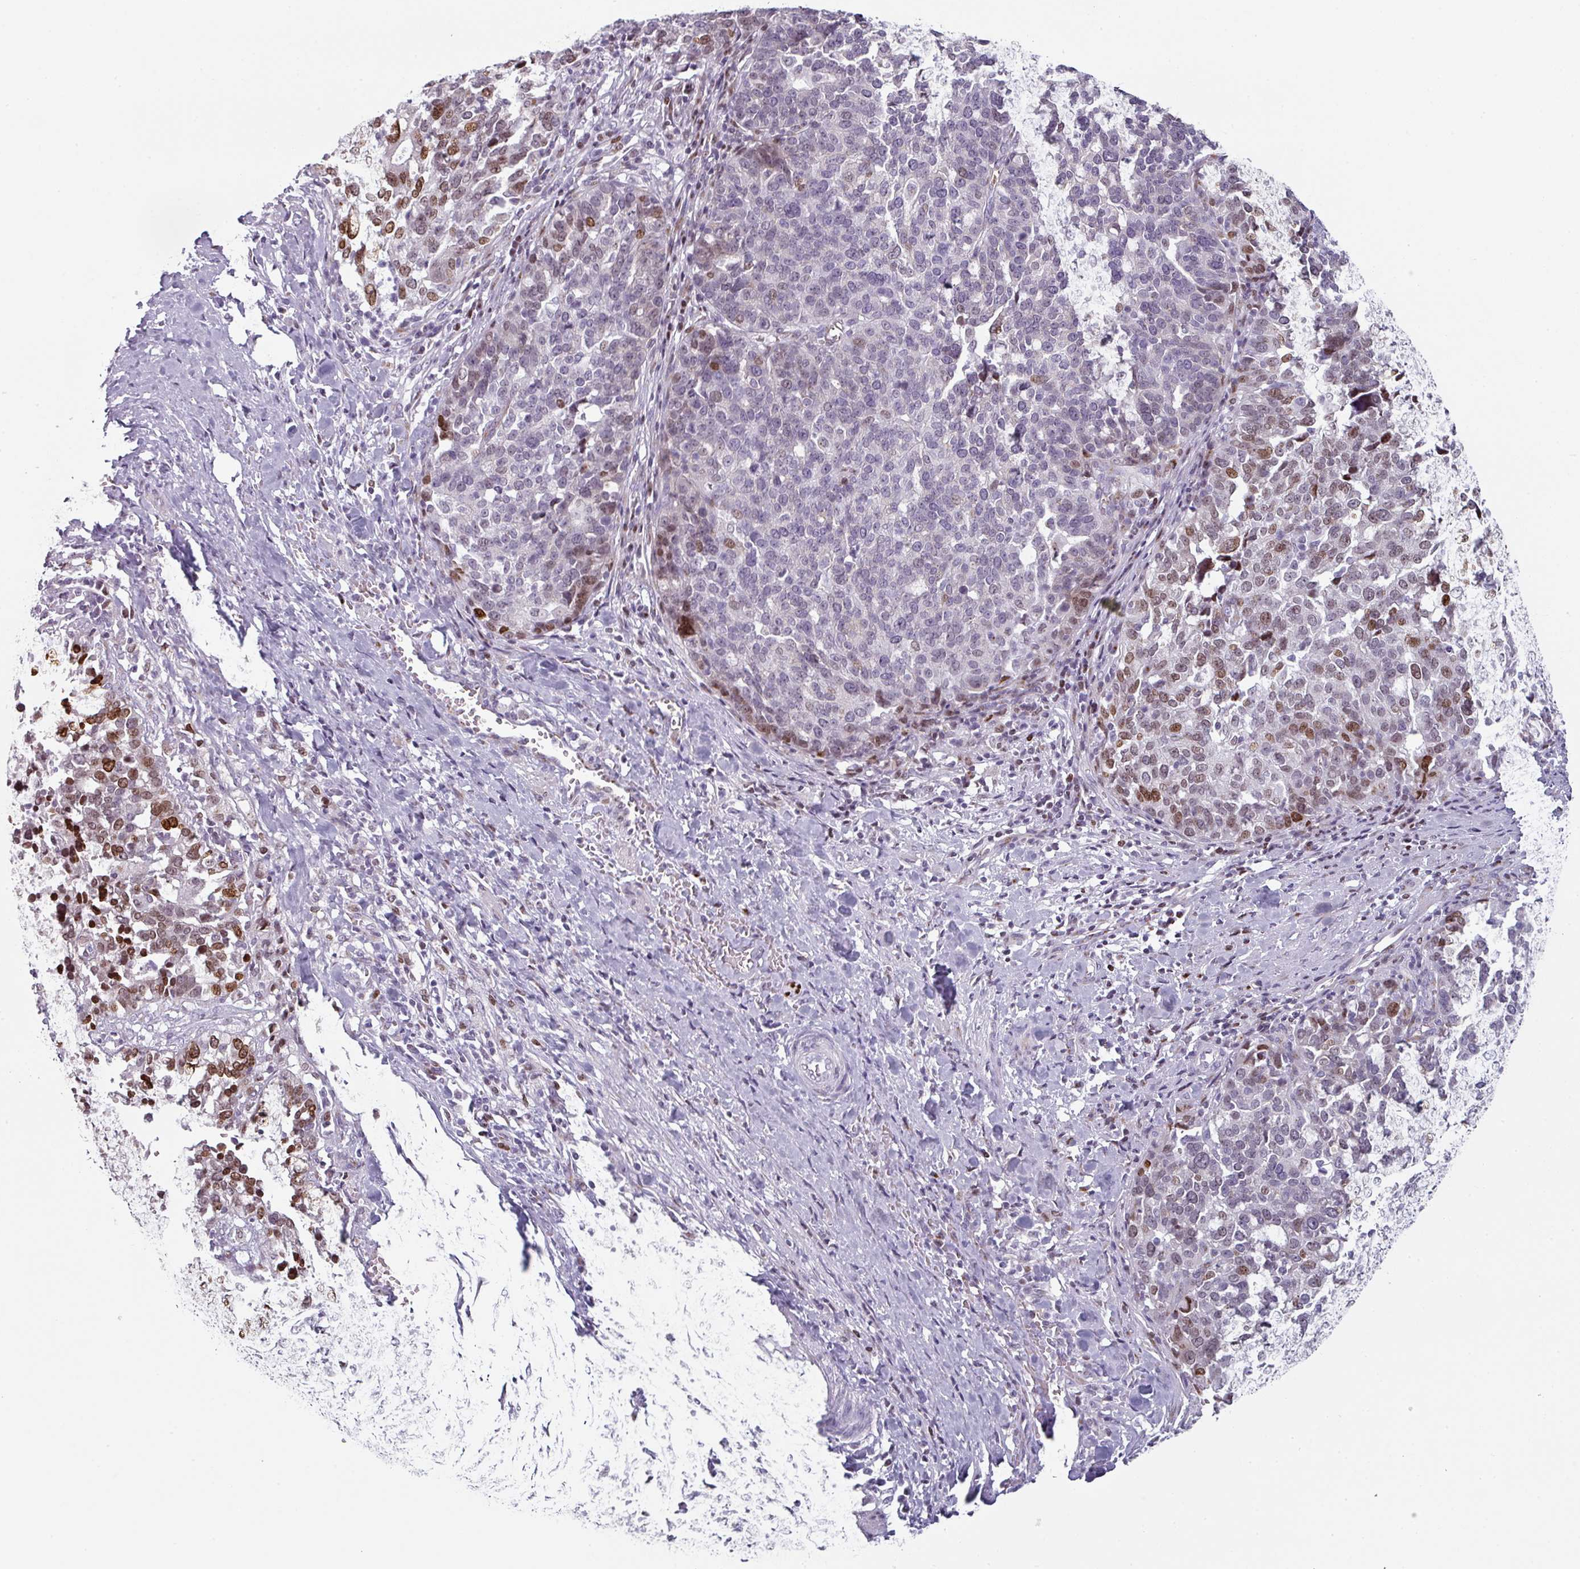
{"staining": {"intensity": "strong", "quantity": "<25%", "location": "nuclear"}, "tissue": "ovarian cancer", "cell_type": "Tumor cells", "image_type": "cancer", "snomed": [{"axis": "morphology", "description": "Cystadenocarcinoma, serous, NOS"}, {"axis": "topography", "description": "Ovary"}], "caption": "A medium amount of strong nuclear staining is seen in approximately <25% of tumor cells in serous cystadenocarcinoma (ovarian) tissue.", "gene": "SYT8", "patient": {"sex": "female", "age": 59}}